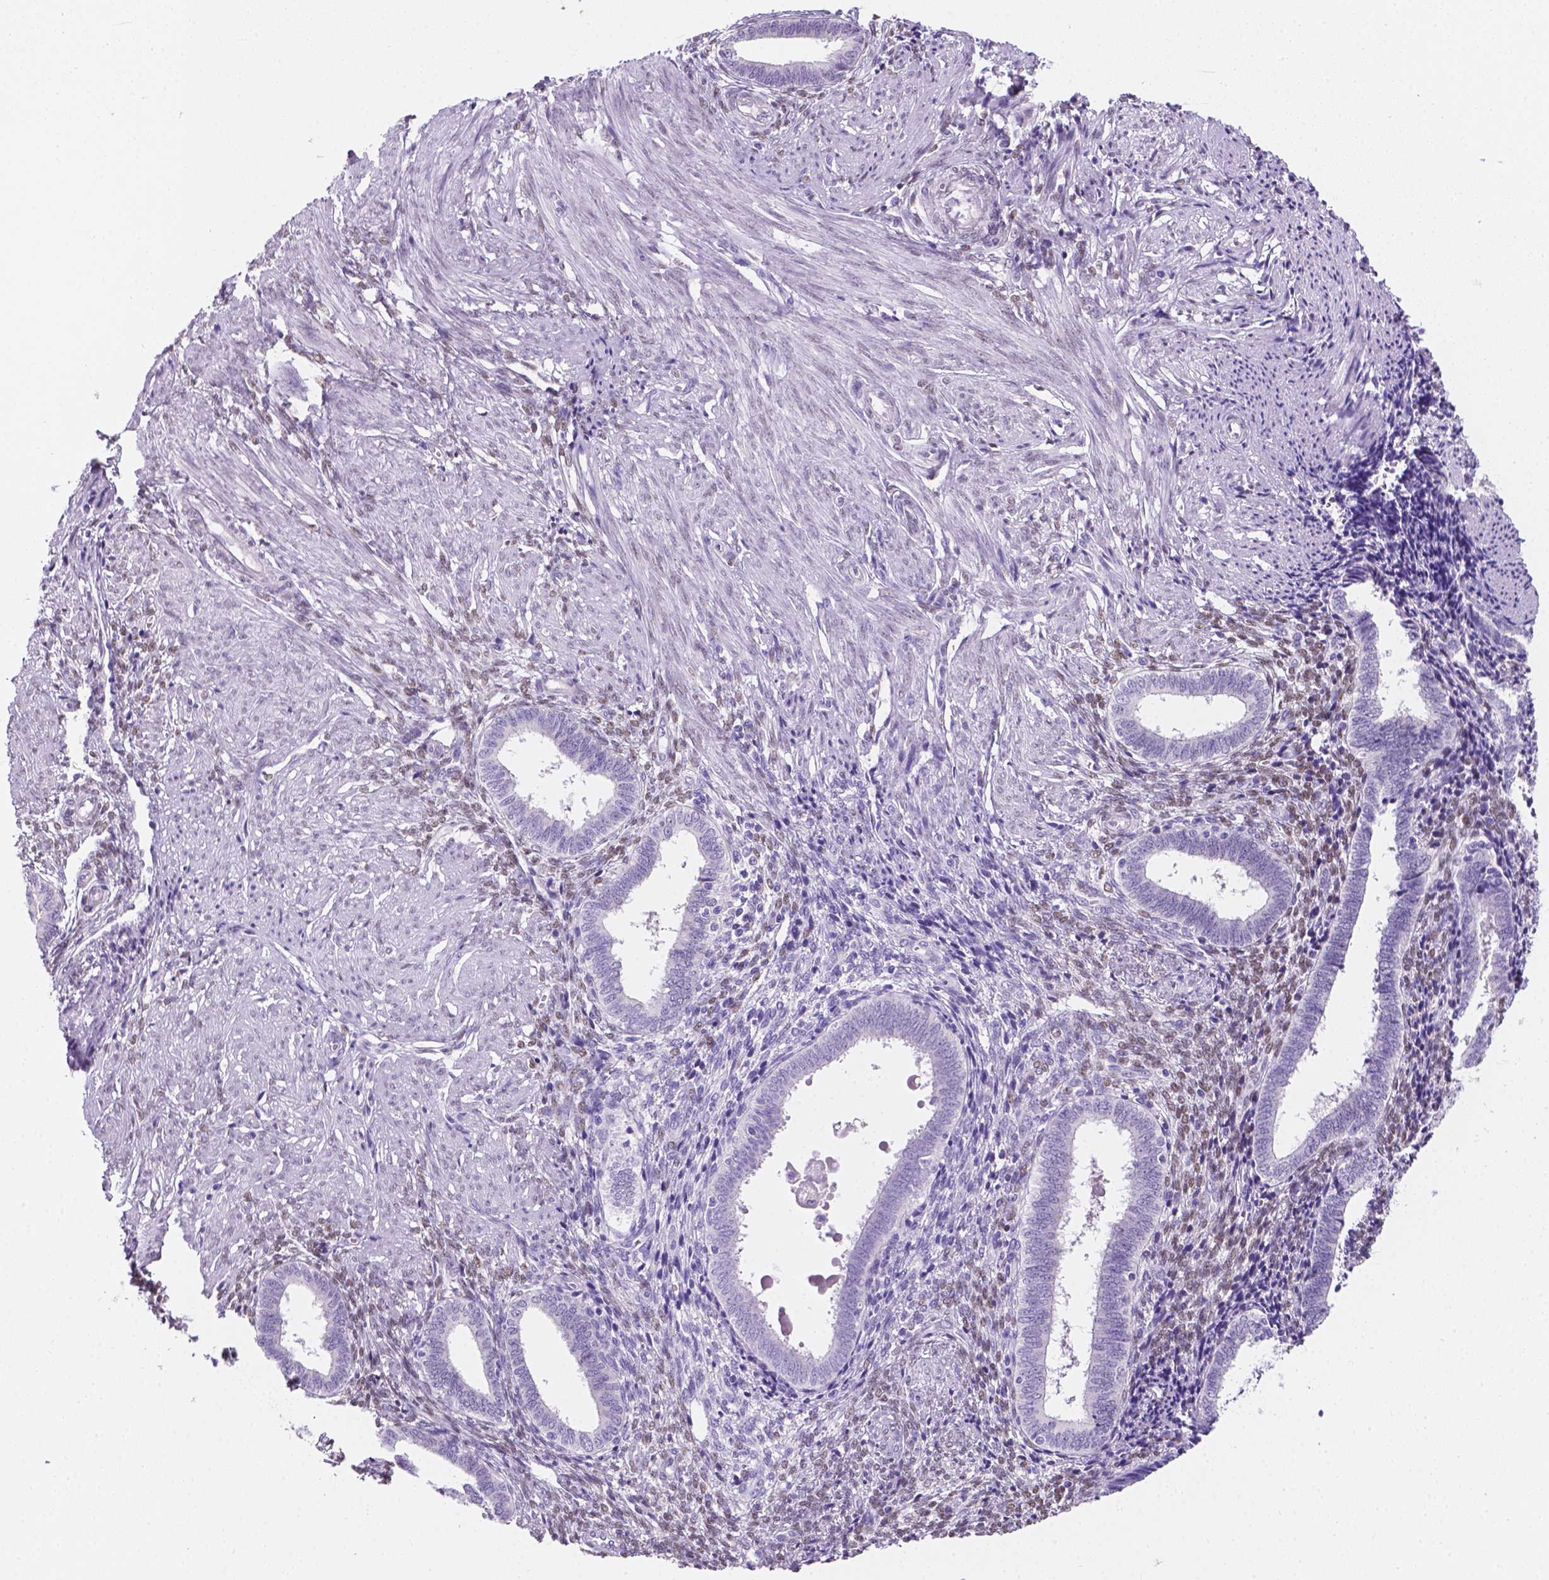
{"staining": {"intensity": "weak", "quantity": "<25%", "location": "nuclear"}, "tissue": "endometrium", "cell_type": "Cells in endometrial stroma", "image_type": "normal", "snomed": [{"axis": "morphology", "description": "Normal tissue, NOS"}, {"axis": "topography", "description": "Endometrium"}], "caption": "This is an IHC histopathology image of benign endometrium. There is no staining in cells in endometrial stroma.", "gene": "TMEM210", "patient": {"sex": "female", "age": 42}}